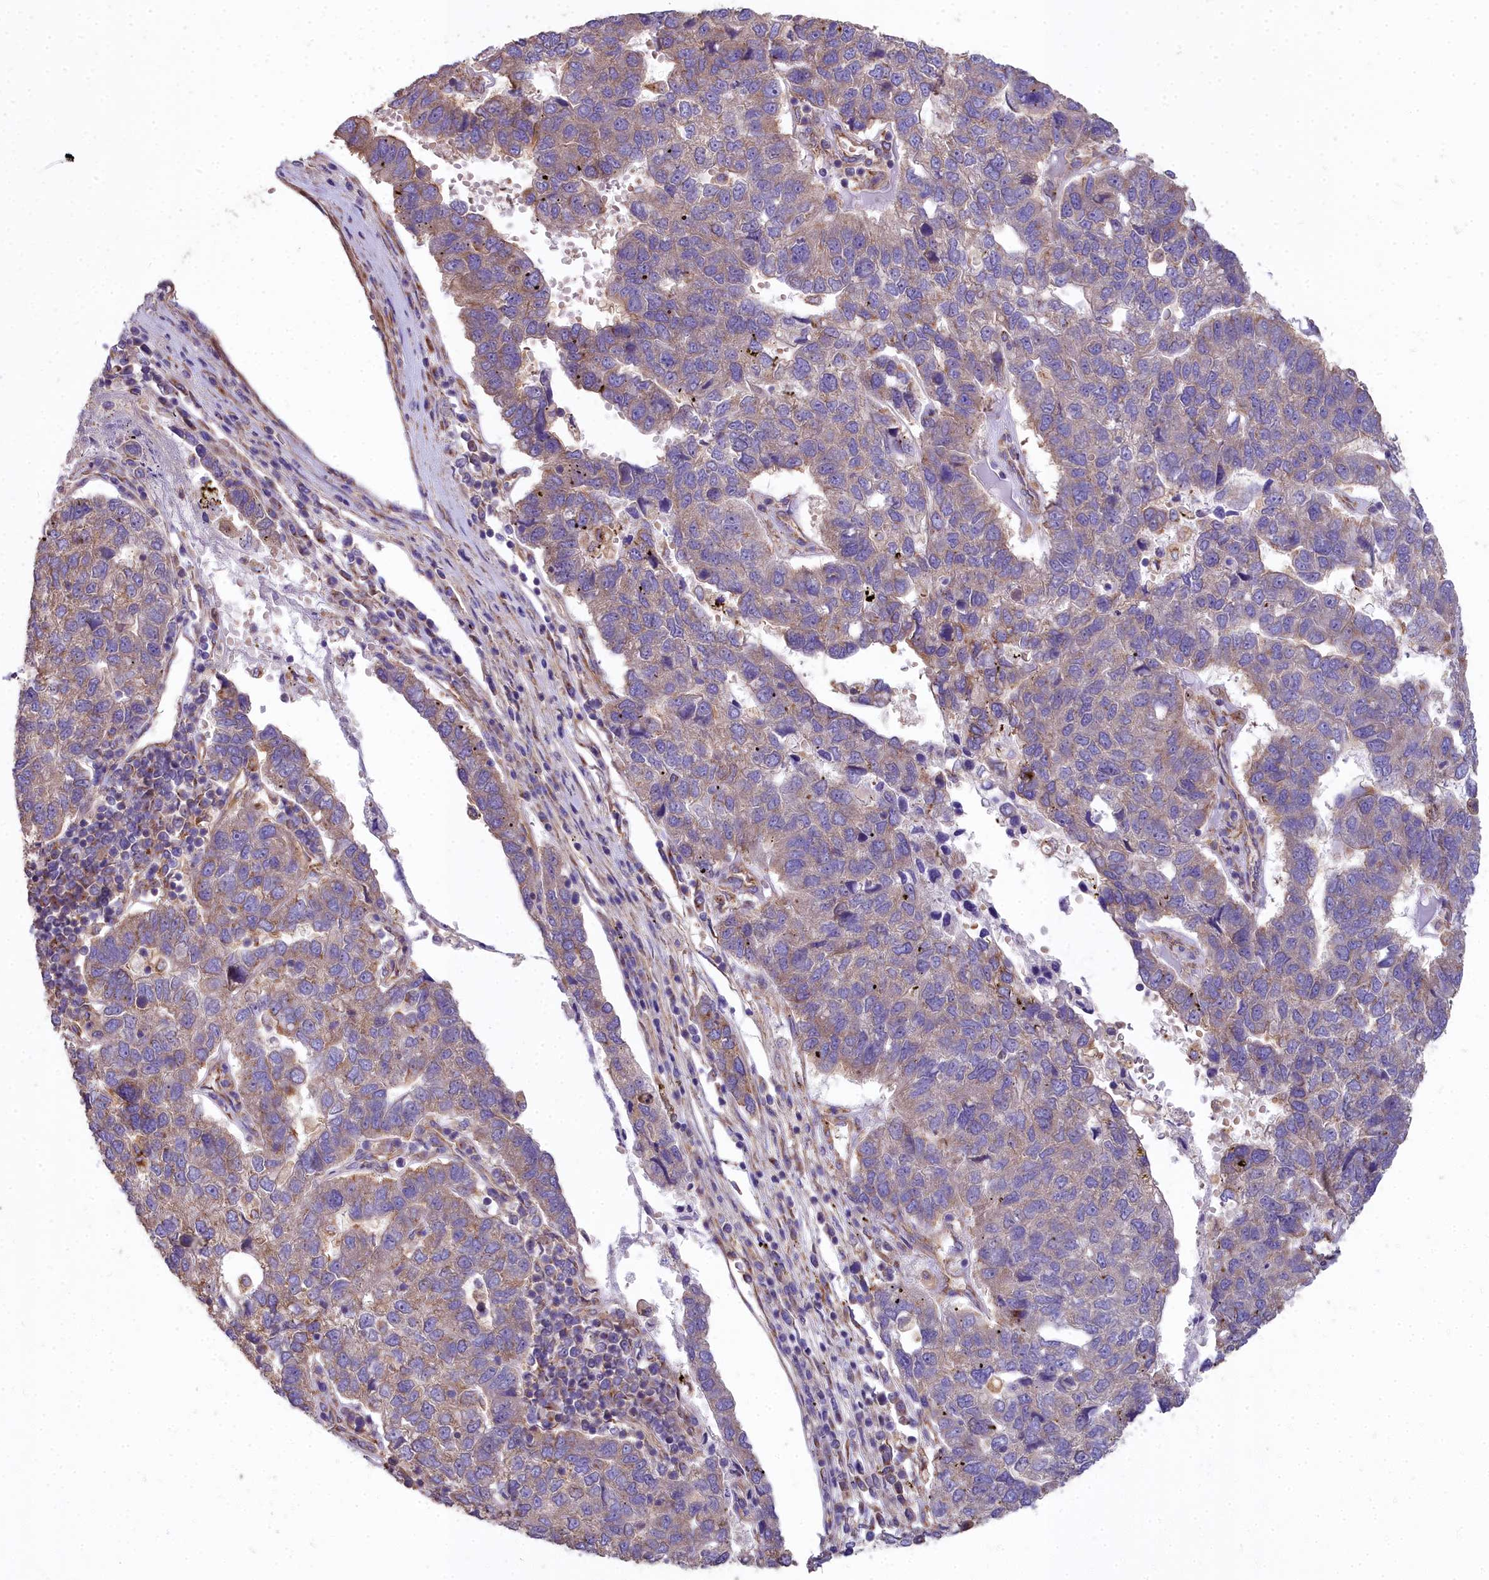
{"staining": {"intensity": "weak", "quantity": "<25%", "location": "cytoplasmic/membranous"}, "tissue": "pancreatic cancer", "cell_type": "Tumor cells", "image_type": "cancer", "snomed": [{"axis": "morphology", "description": "Adenocarcinoma, NOS"}, {"axis": "topography", "description": "Pancreas"}], "caption": "This is an immunohistochemistry micrograph of human pancreatic cancer (adenocarcinoma). There is no expression in tumor cells.", "gene": "DCTN3", "patient": {"sex": "female", "age": 61}}